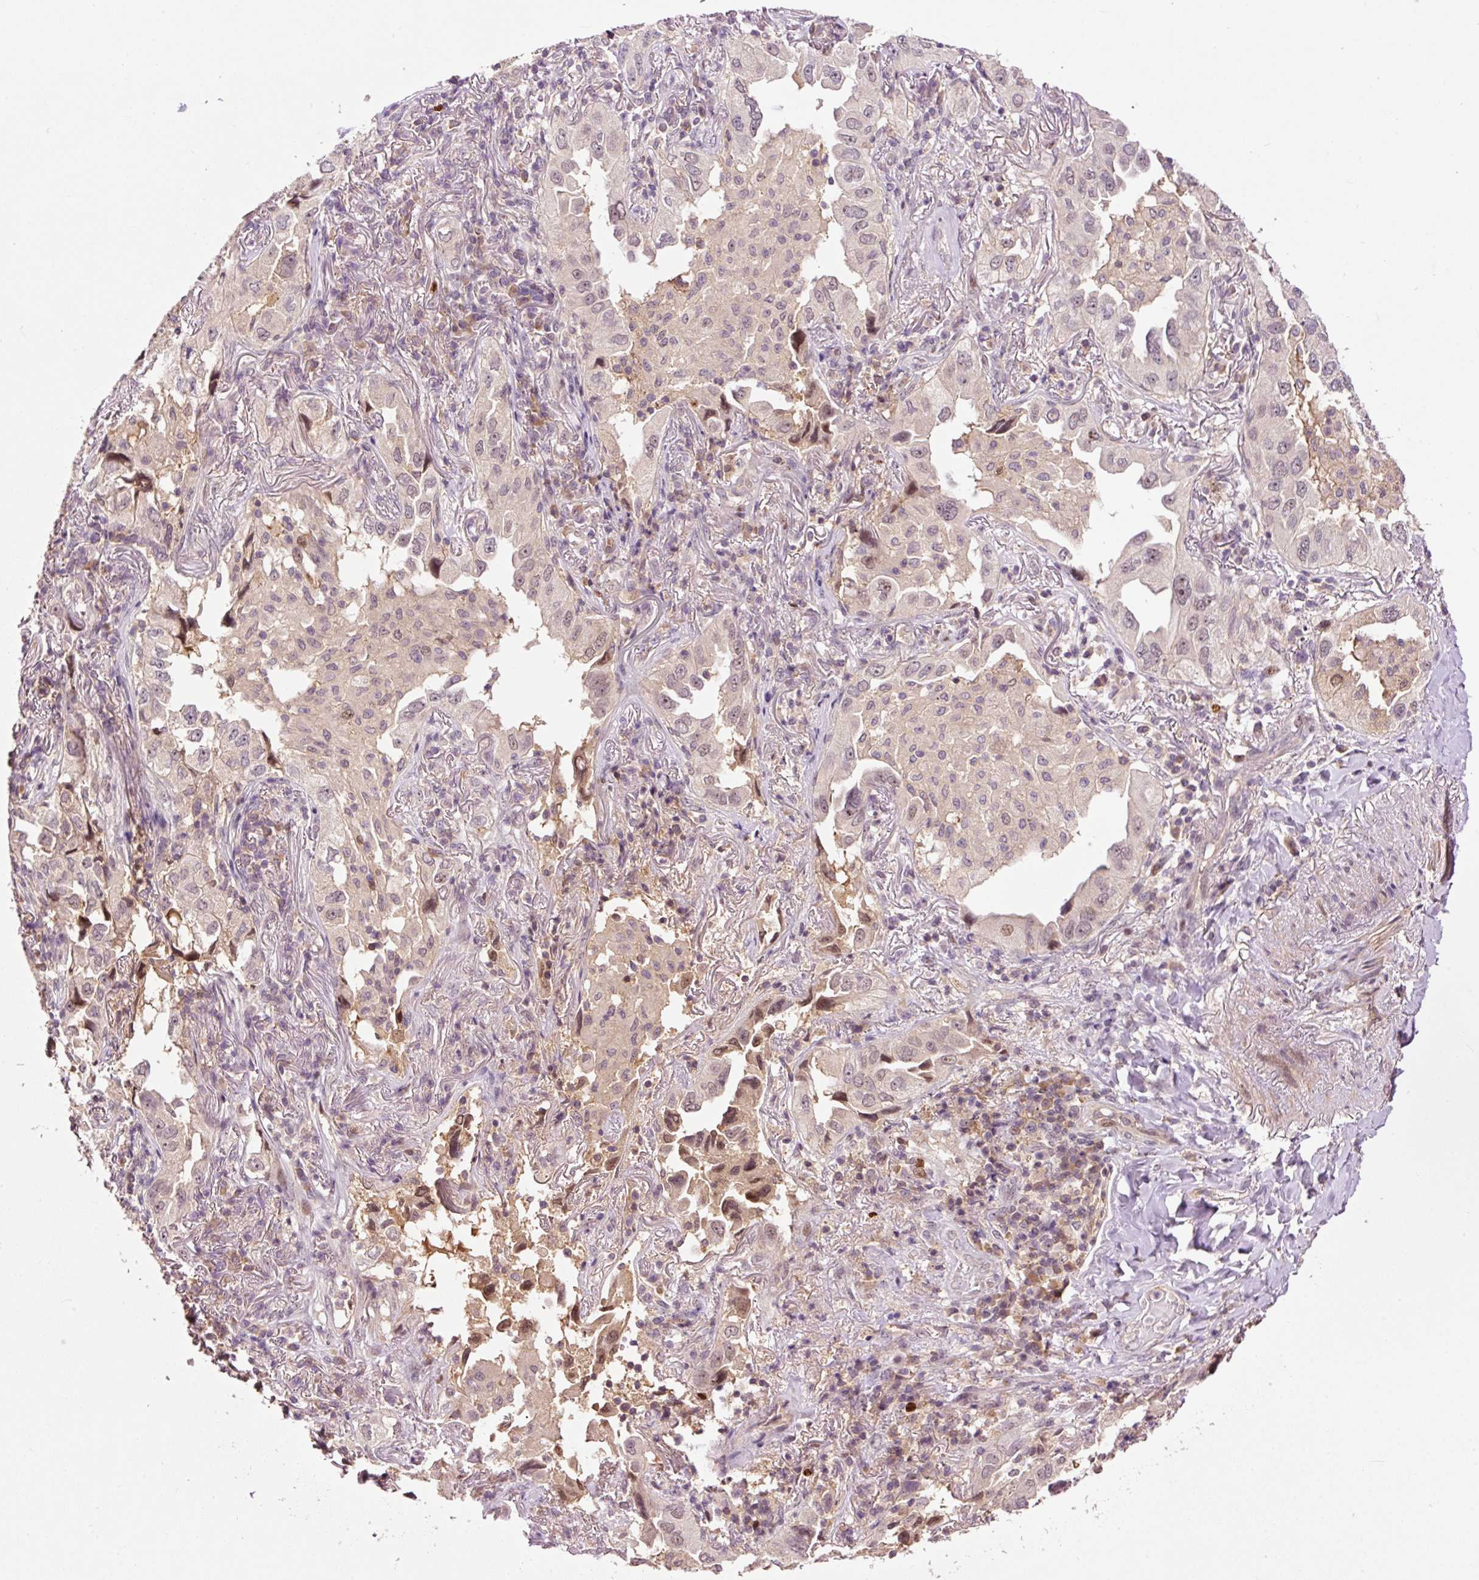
{"staining": {"intensity": "weak", "quantity": "<25%", "location": "nuclear"}, "tissue": "lung cancer", "cell_type": "Tumor cells", "image_type": "cancer", "snomed": [{"axis": "morphology", "description": "Adenocarcinoma, NOS"}, {"axis": "topography", "description": "Lung"}], "caption": "This is a histopathology image of immunohistochemistry (IHC) staining of lung adenocarcinoma, which shows no expression in tumor cells.", "gene": "DPPA4", "patient": {"sex": "female", "age": 69}}